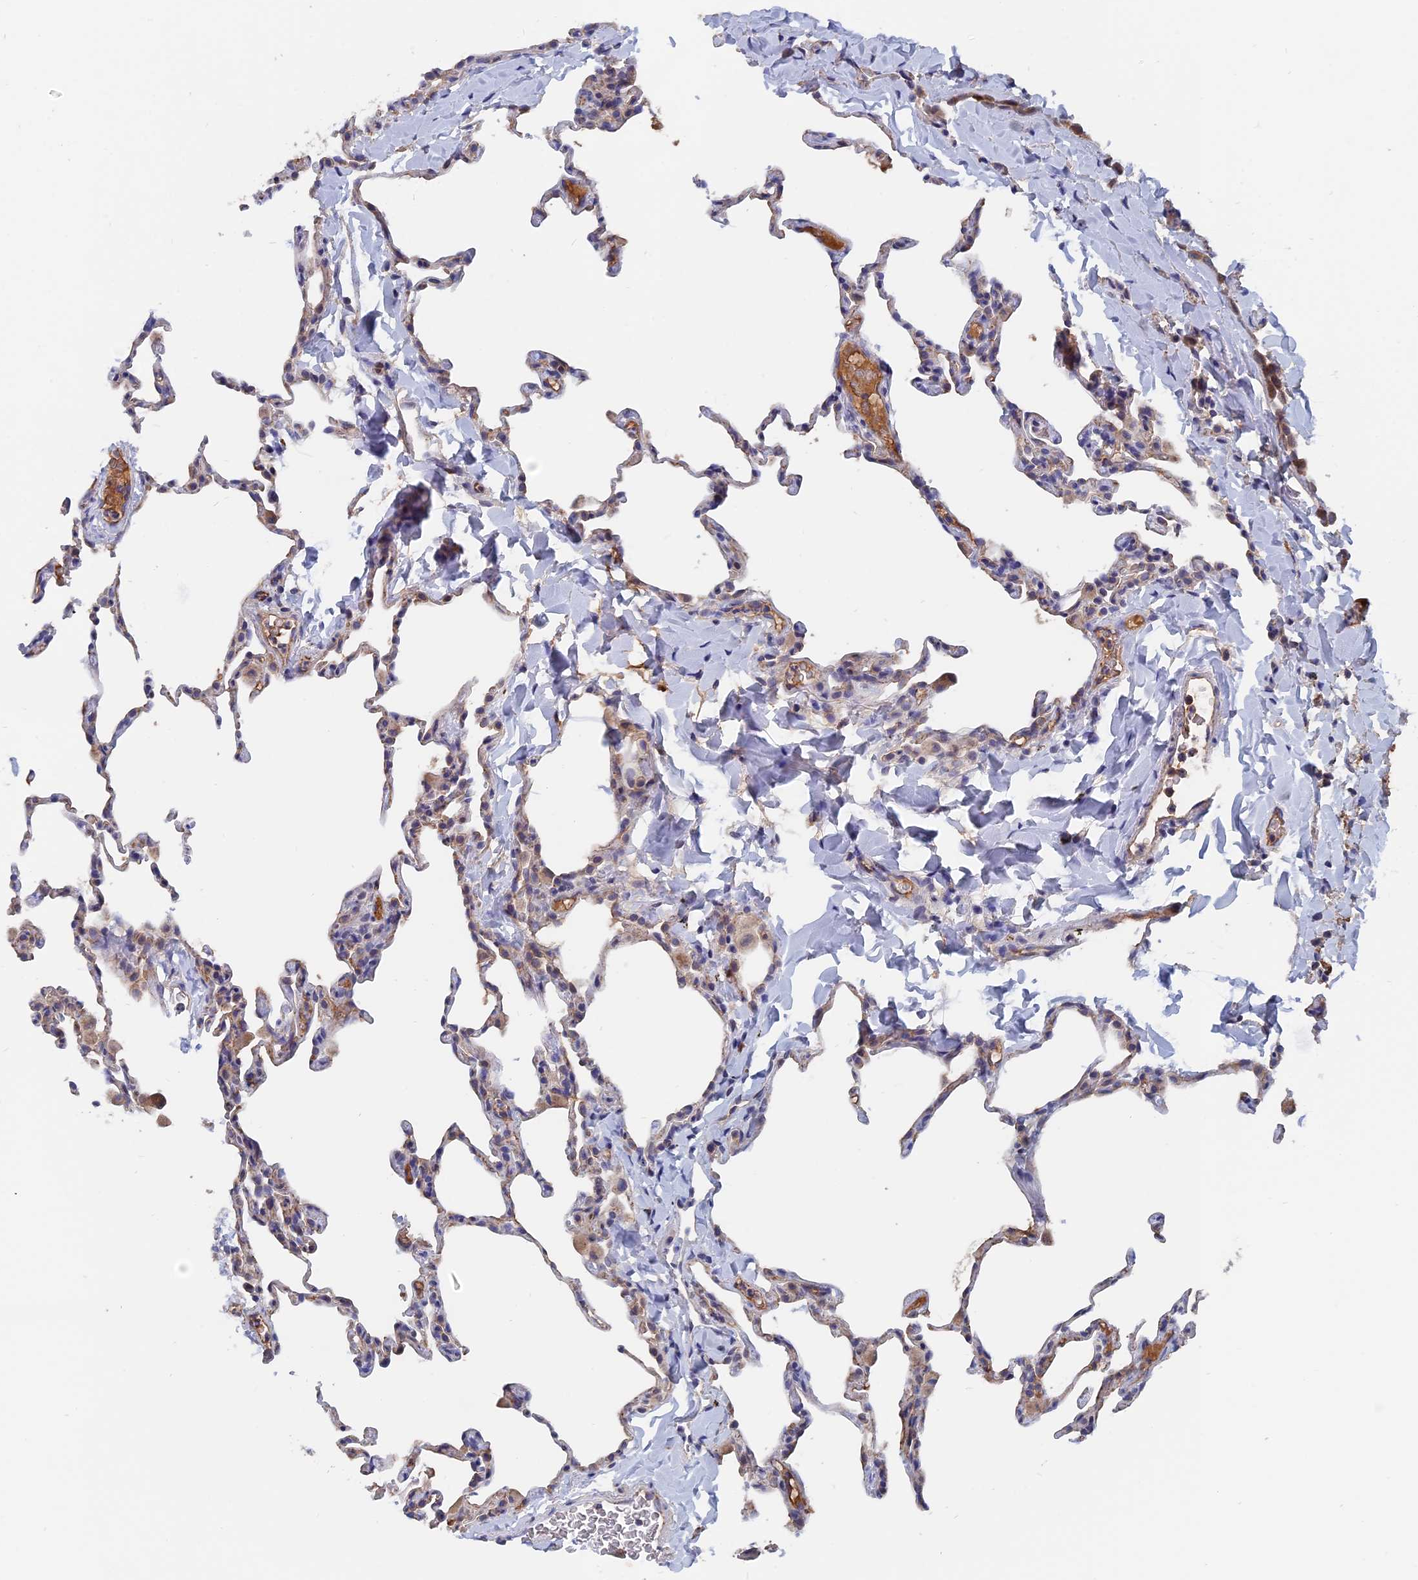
{"staining": {"intensity": "weak", "quantity": "25%-75%", "location": "cytoplasmic/membranous"}, "tissue": "lung", "cell_type": "Alveolar cells", "image_type": "normal", "snomed": [{"axis": "morphology", "description": "Normal tissue, NOS"}, {"axis": "topography", "description": "Lung"}], "caption": "There is low levels of weak cytoplasmic/membranous staining in alveolar cells of normal lung, as demonstrated by immunohistochemical staining (brown color).", "gene": "SLC33A1", "patient": {"sex": "male", "age": 20}}